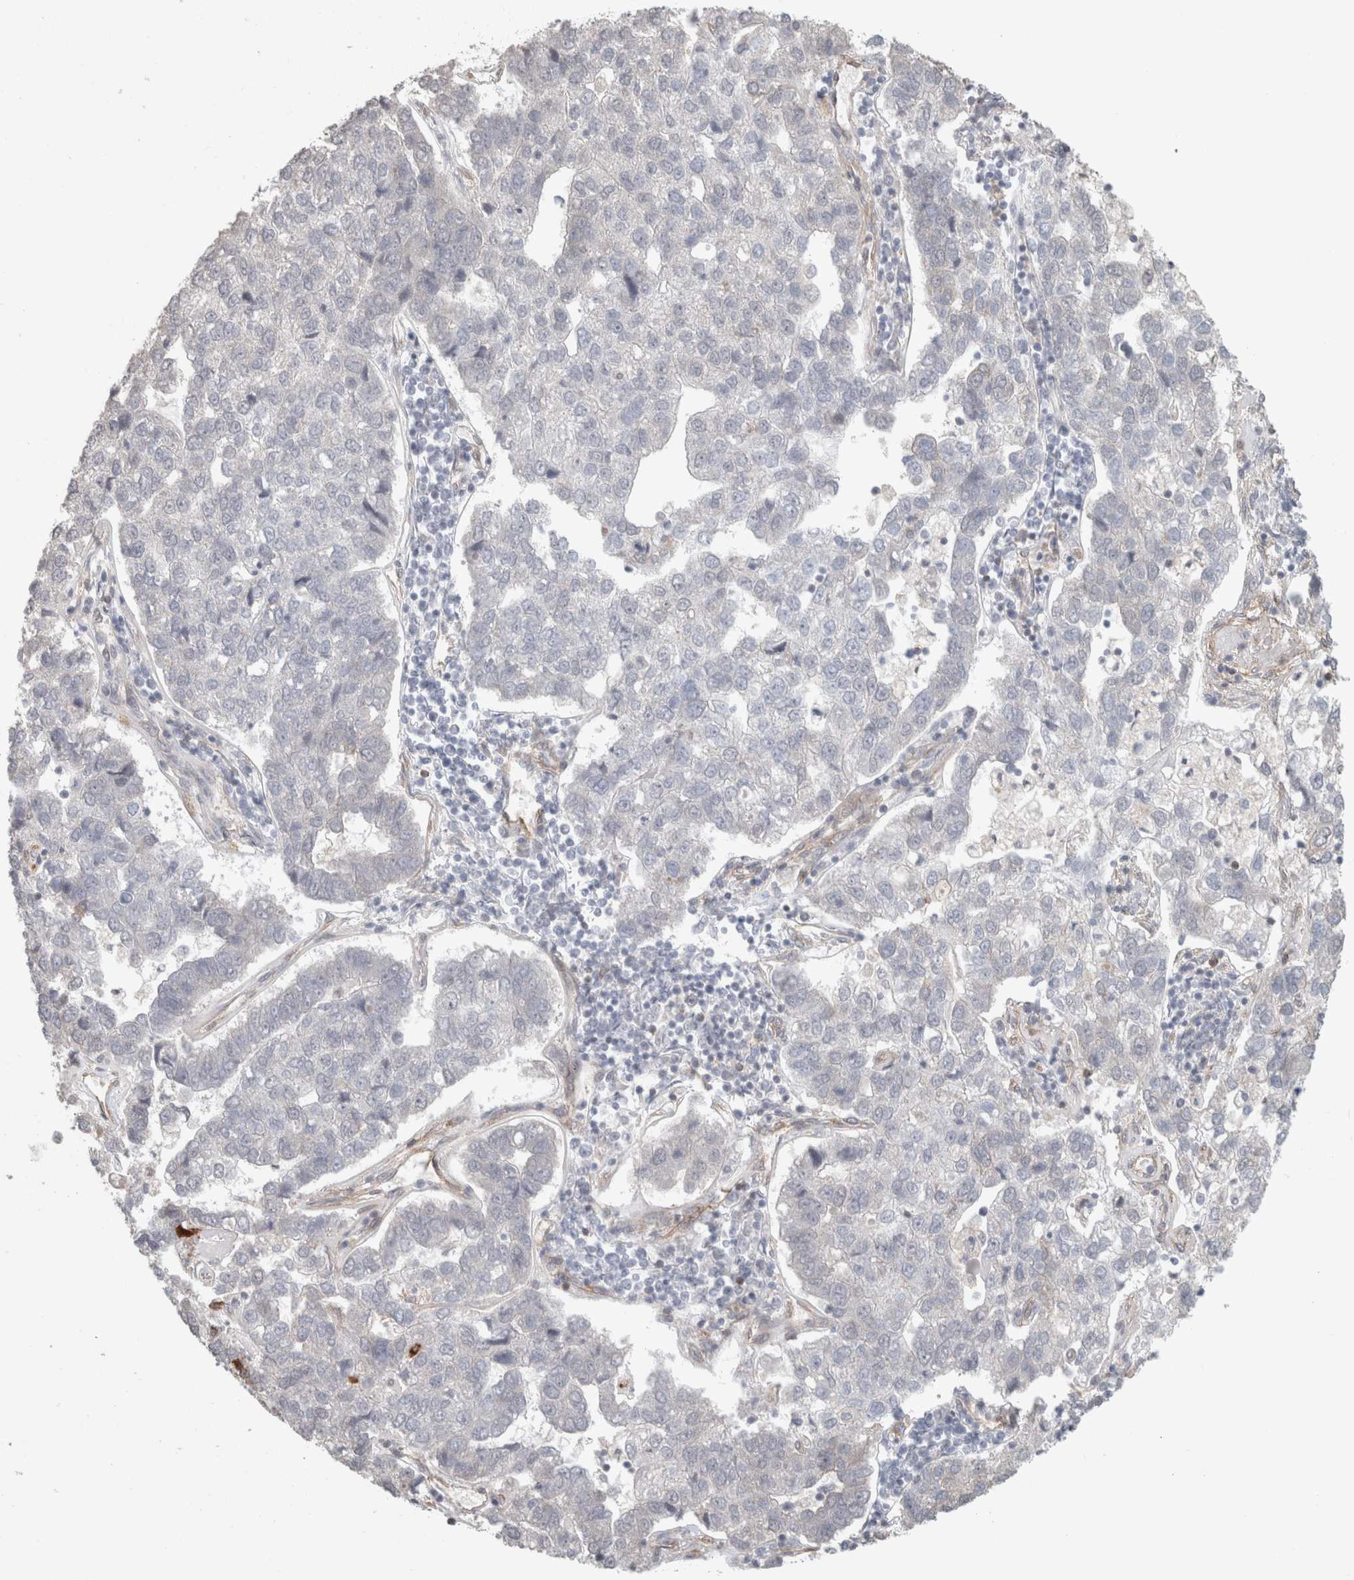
{"staining": {"intensity": "weak", "quantity": "<25%", "location": "cytoplasmic/membranous"}, "tissue": "pancreatic cancer", "cell_type": "Tumor cells", "image_type": "cancer", "snomed": [{"axis": "morphology", "description": "Adenocarcinoma, NOS"}, {"axis": "topography", "description": "Pancreas"}], "caption": "The immunohistochemistry histopathology image has no significant staining in tumor cells of adenocarcinoma (pancreatic) tissue.", "gene": "RASAL2", "patient": {"sex": "female", "age": 61}}